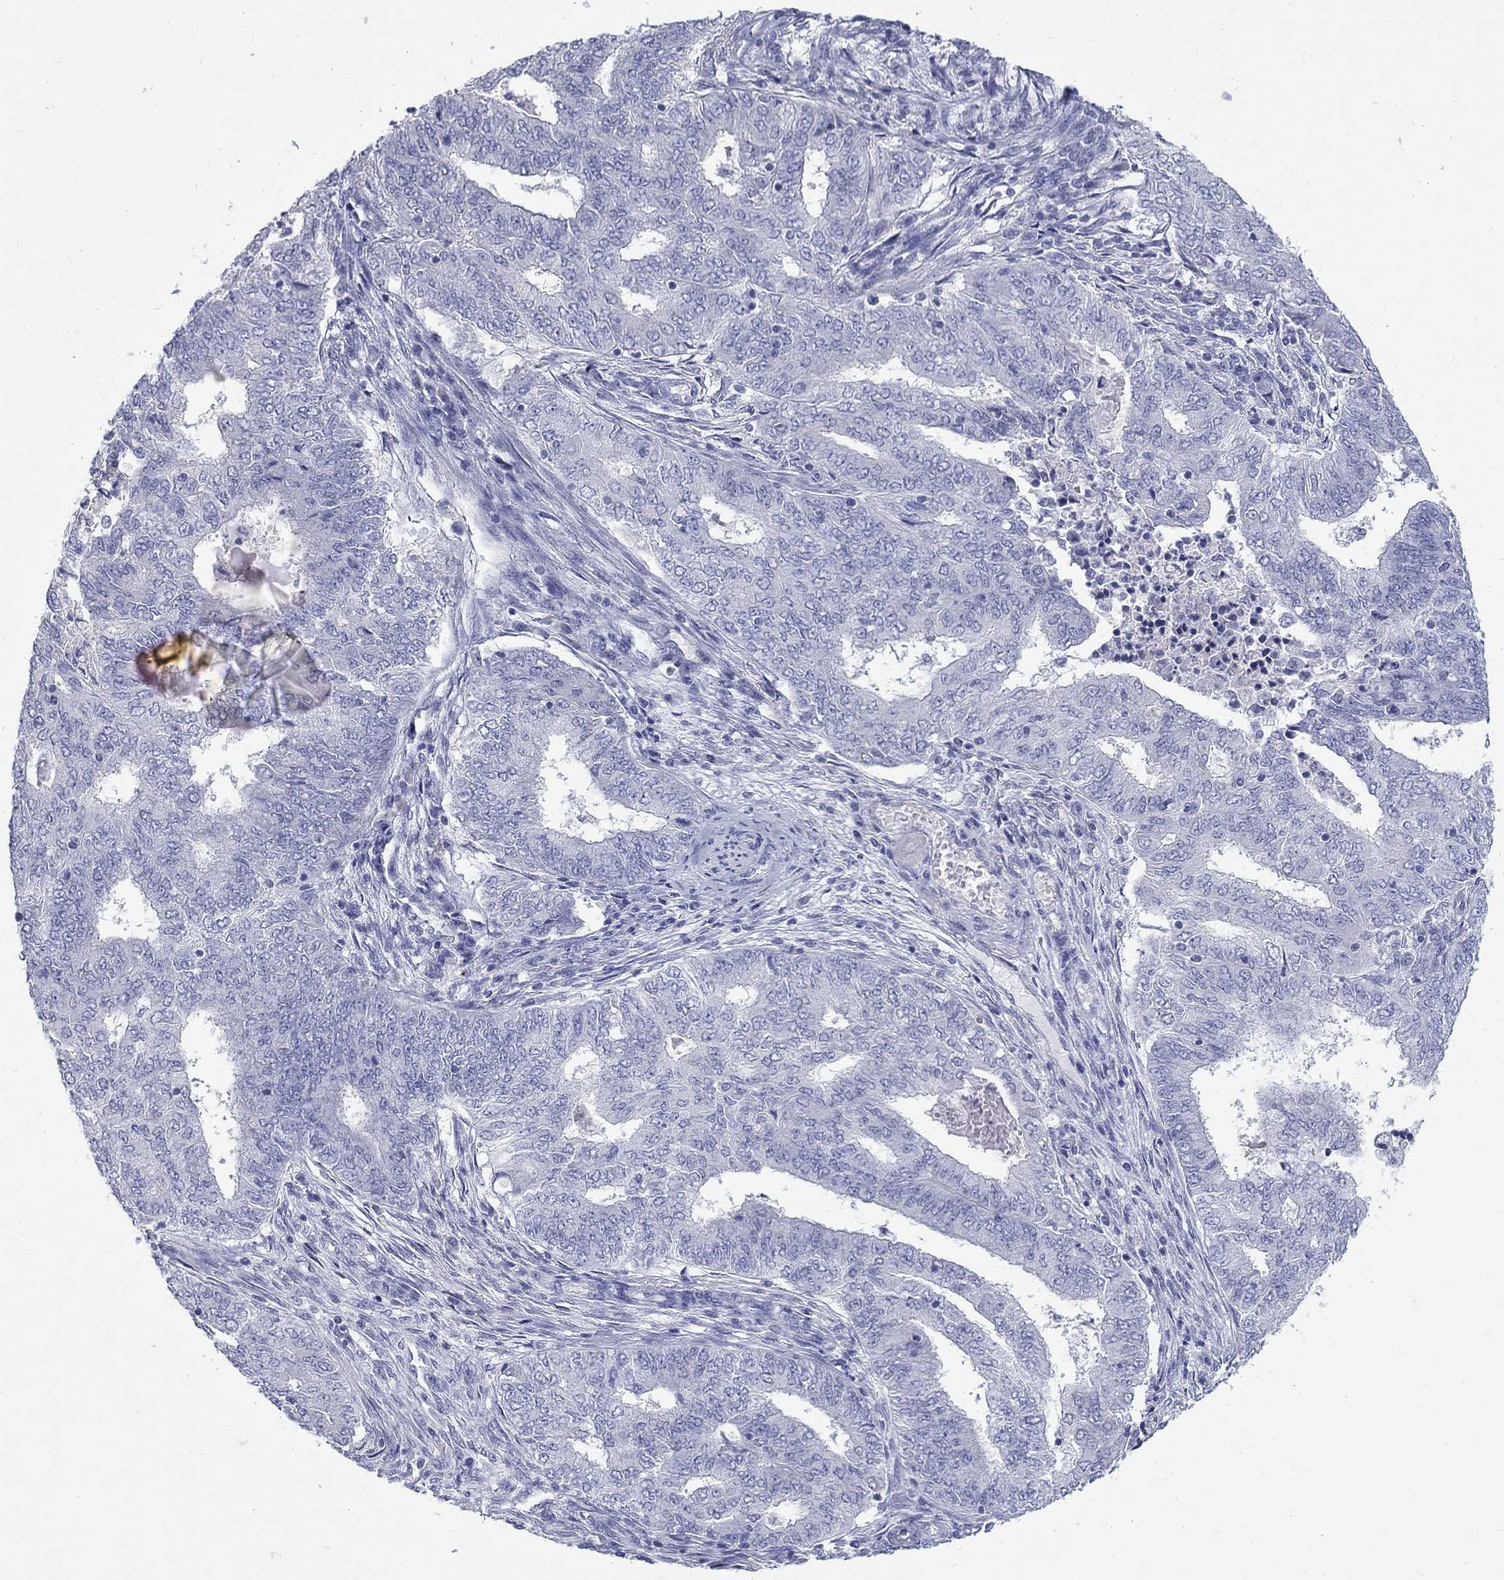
{"staining": {"intensity": "negative", "quantity": "none", "location": "none"}, "tissue": "endometrial cancer", "cell_type": "Tumor cells", "image_type": "cancer", "snomed": [{"axis": "morphology", "description": "Adenocarcinoma, NOS"}, {"axis": "topography", "description": "Endometrium"}], "caption": "The immunohistochemistry histopathology image has no significant staining in tumor cells of adenocarcinoma (endometrial) tissue.", "gene": "MAGEB6", "patient": {"sex": "female", "age": 62}}